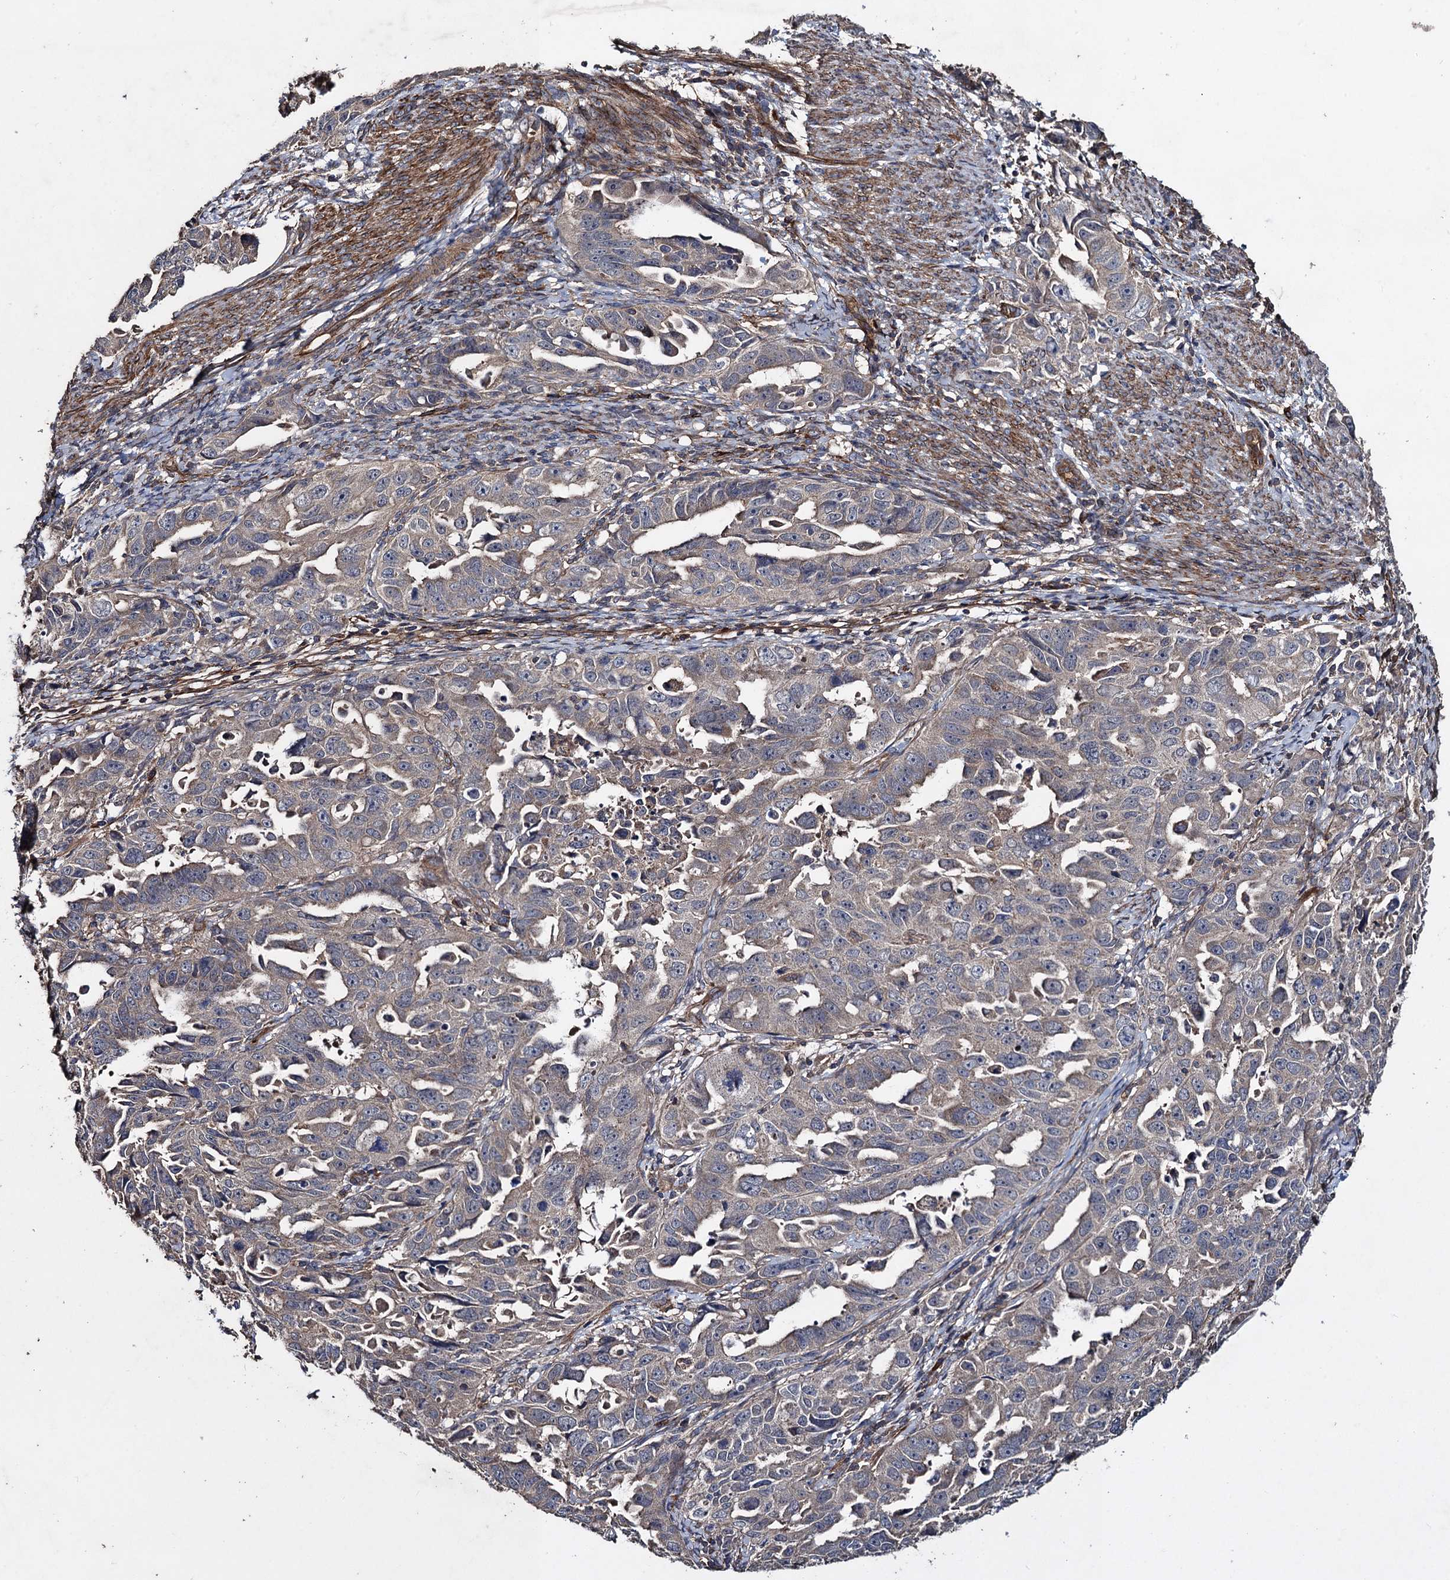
{"staining": {"intensity": "negative", "quantity": "none", "location": "none"}, "tissue": "endometrial cancer", "cell_type": "Tumor cells", "image_type": "cancer", "snomed": [{"axis": "morphology", "description": "Adenocarcinoma, NOS"}, {"axis": "topography", "description": "Endometrium"}], "caption": "The immunohistochemistry photomicrograph has no significant positivity in tumor cells of endometrial cancer (adenocarcinoma) tissue.", "gene": "TXNDC11", "patient": {"sex": "female", "age": 65}}